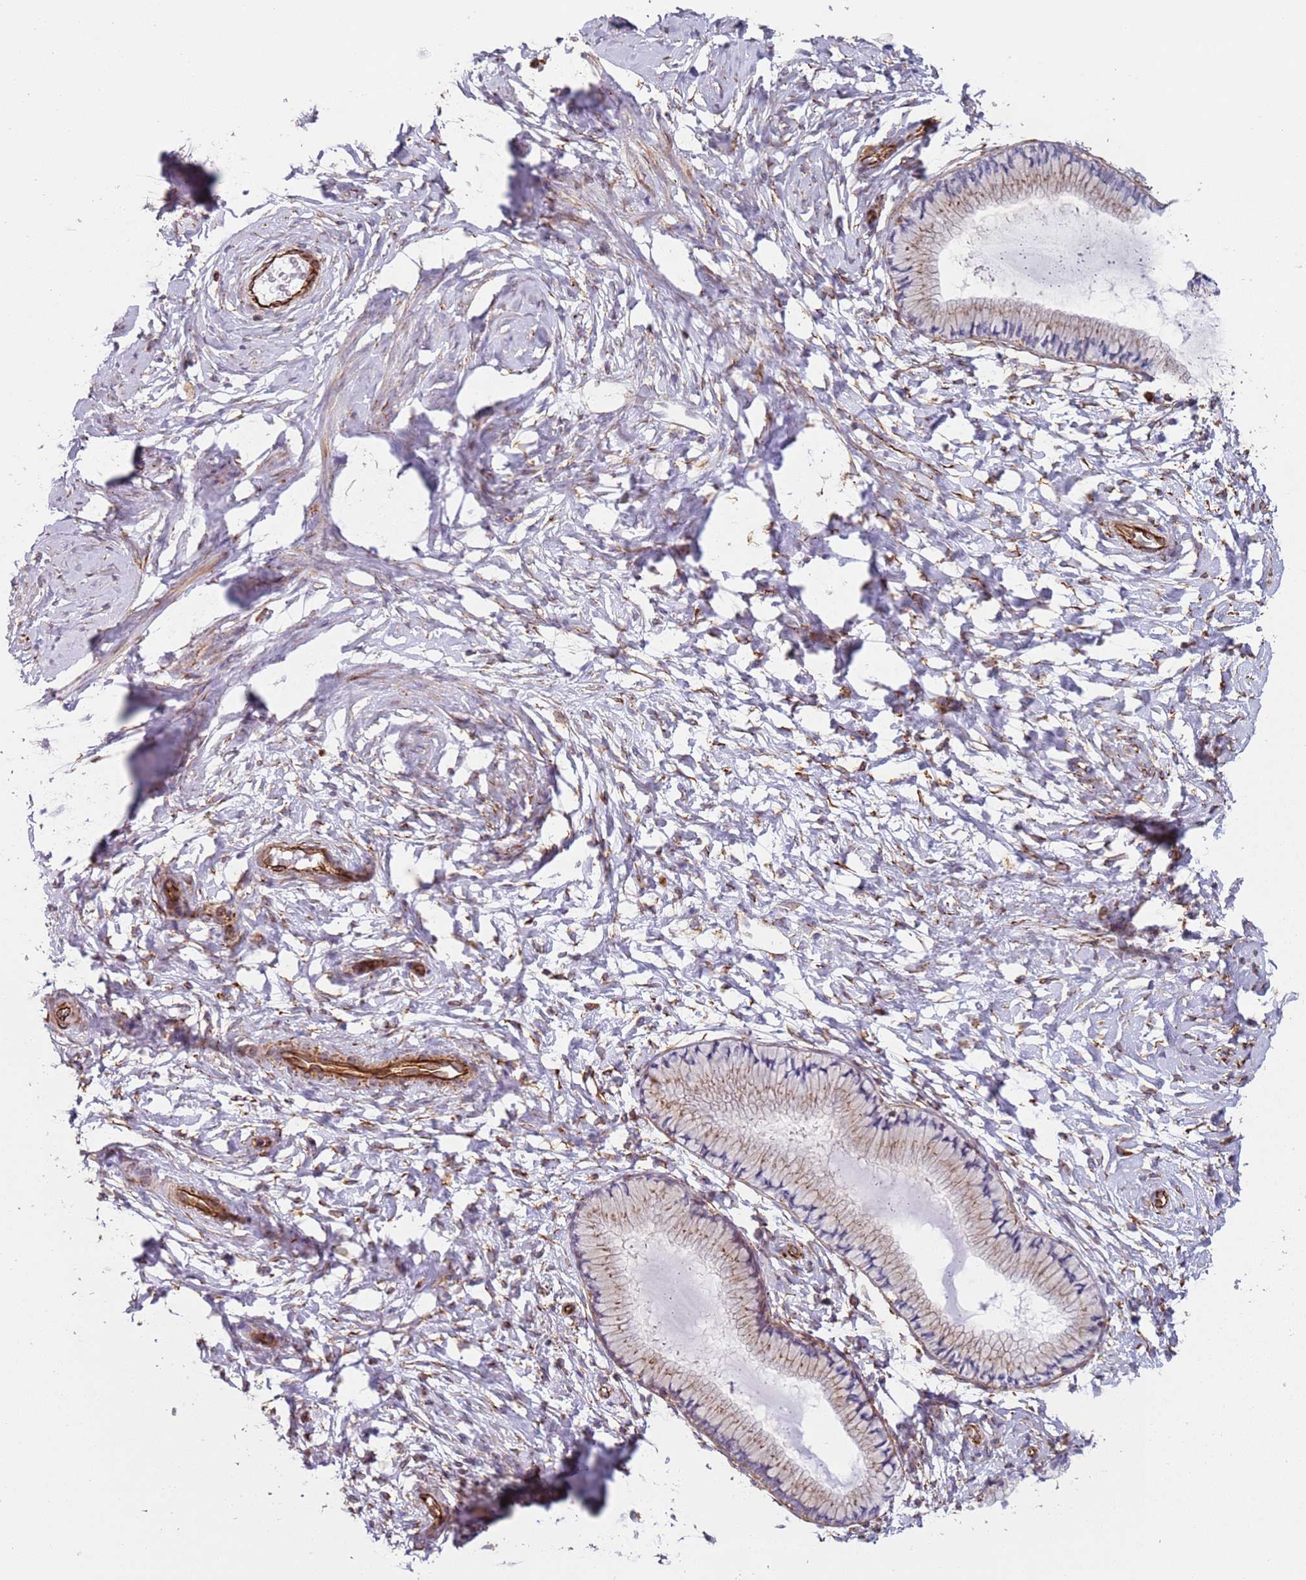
{"staining": {"intensity": "moderate", "quantity": "25%-75%", "location": "cytoplasmic/membranous"}, "tissue": "cervix", "cell_type": "Glandular cells", "image_type": "normal", "snomed": [{"axis": "morphology", "description": "Normal tissue, NOS"}, {"axis": "topography", "description": "Cervix"}], "caption": "Immunohistochemistry of normal cervix displays medium levels of moderate cytoplasmic/membranous expression in about 25%-75% of glandular cells. The protein of interest is shown in brown color, while the nuclei are stained blue.", "gene": "SNAPIN", "patient": {"sex": "female", "age": 33}}